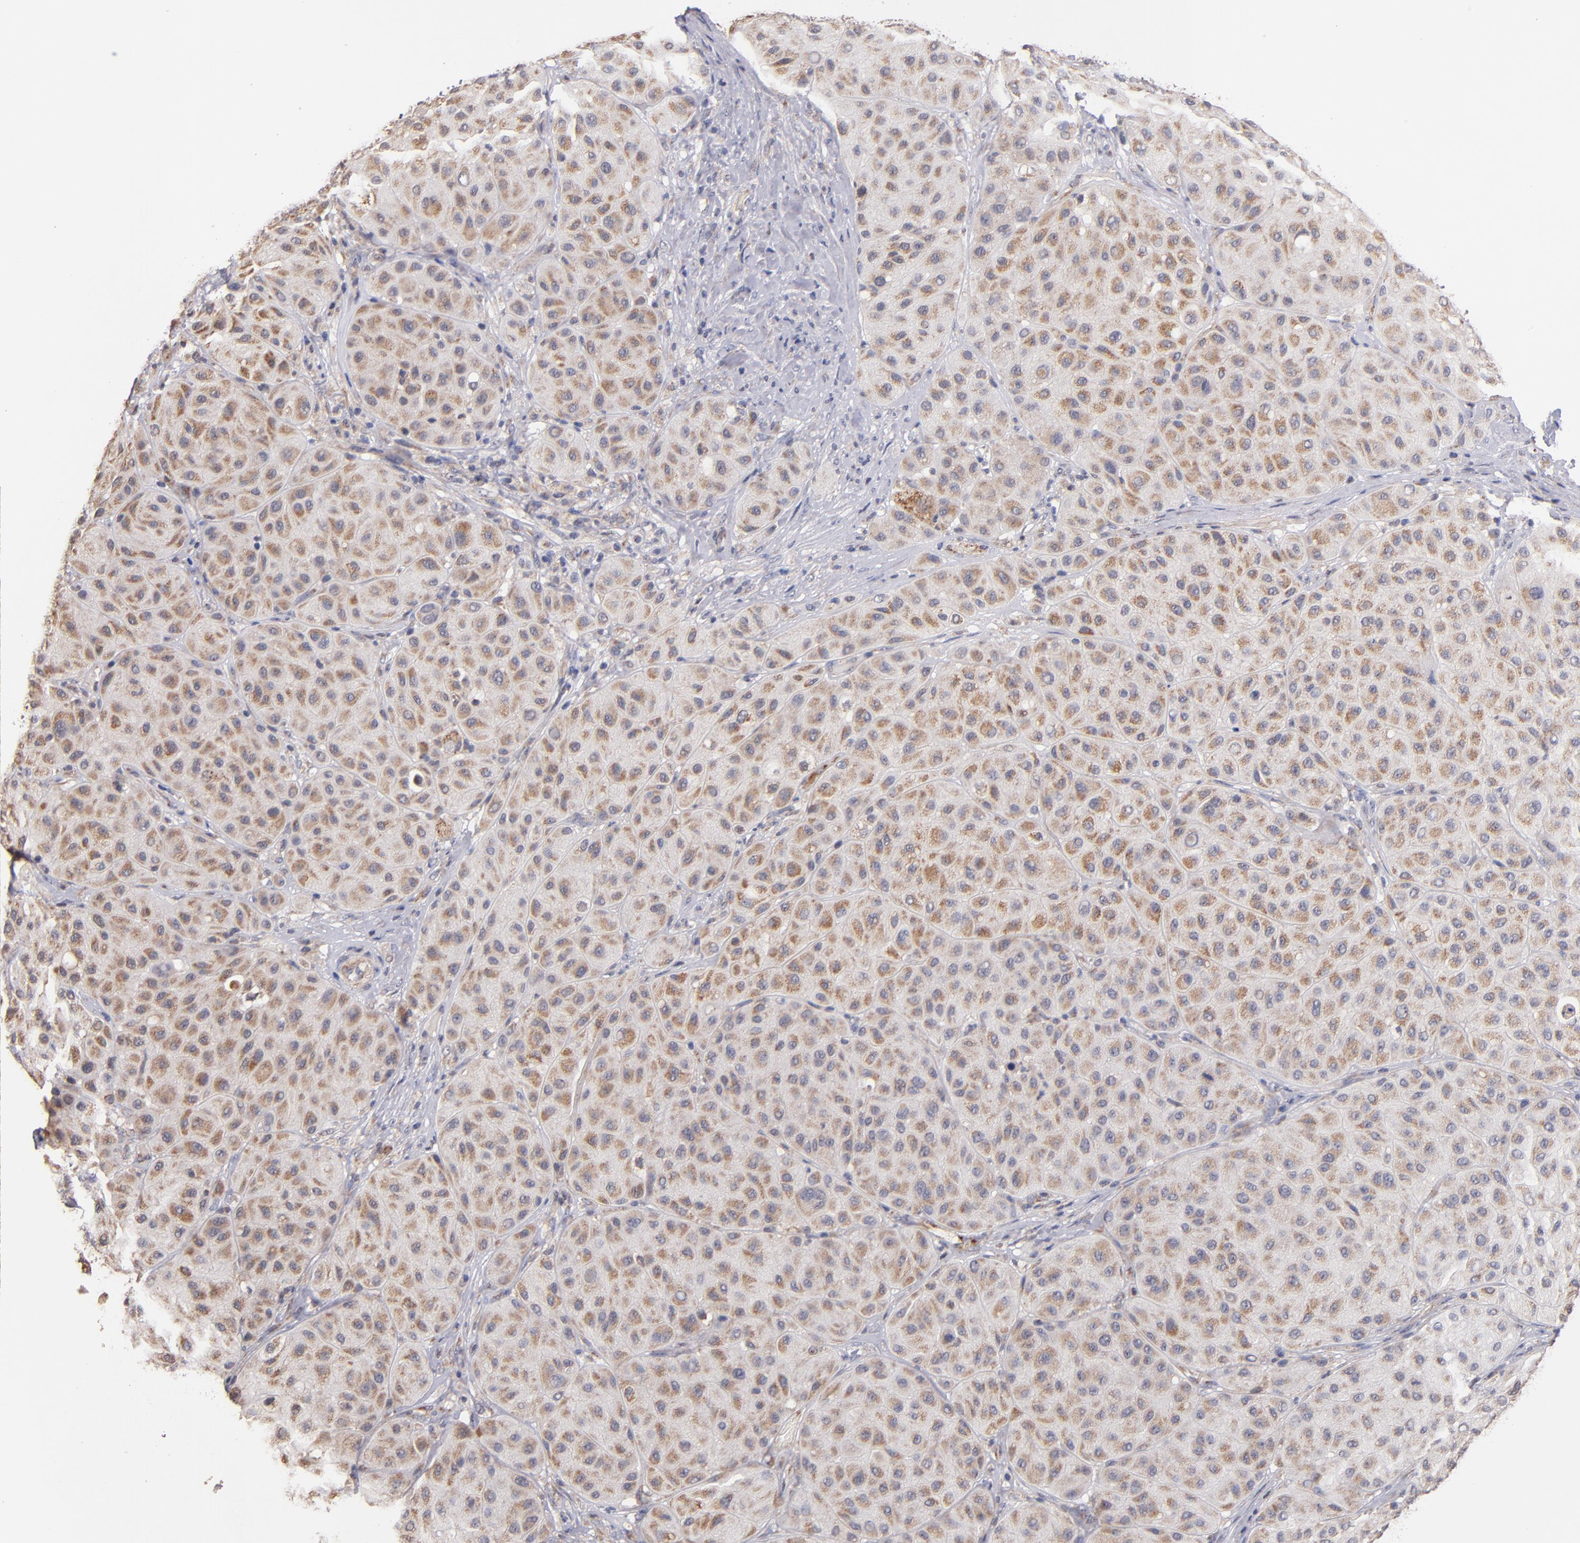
{"staining": {"intensity": "weak", "quantity": ">75%", "location": "cytoplasmic/membranous"}, "tissue": "melanoma", "cell_type": "Tumor cells", "image_type": "cancer", "snomed": [{"axis": "morphology", "description": "Normal tissue, NOS"}, {"axis": "morphology", "description": "Malignant melanoma, Metastatic site"}, {"axis": "topography", "description": "Skin"}], "caption": "IHC photomicrograph of neoplastic tissue: melanoma stained using immunohistochemistry reveals low levels of weak protein expression localized specifically in the cytoplasmic/membranous of tumor cells, appearing as a cytoplasmic/membranous brown color.", "gene": "DIABLO", "patient": {"sex": "male", "age": 41}}